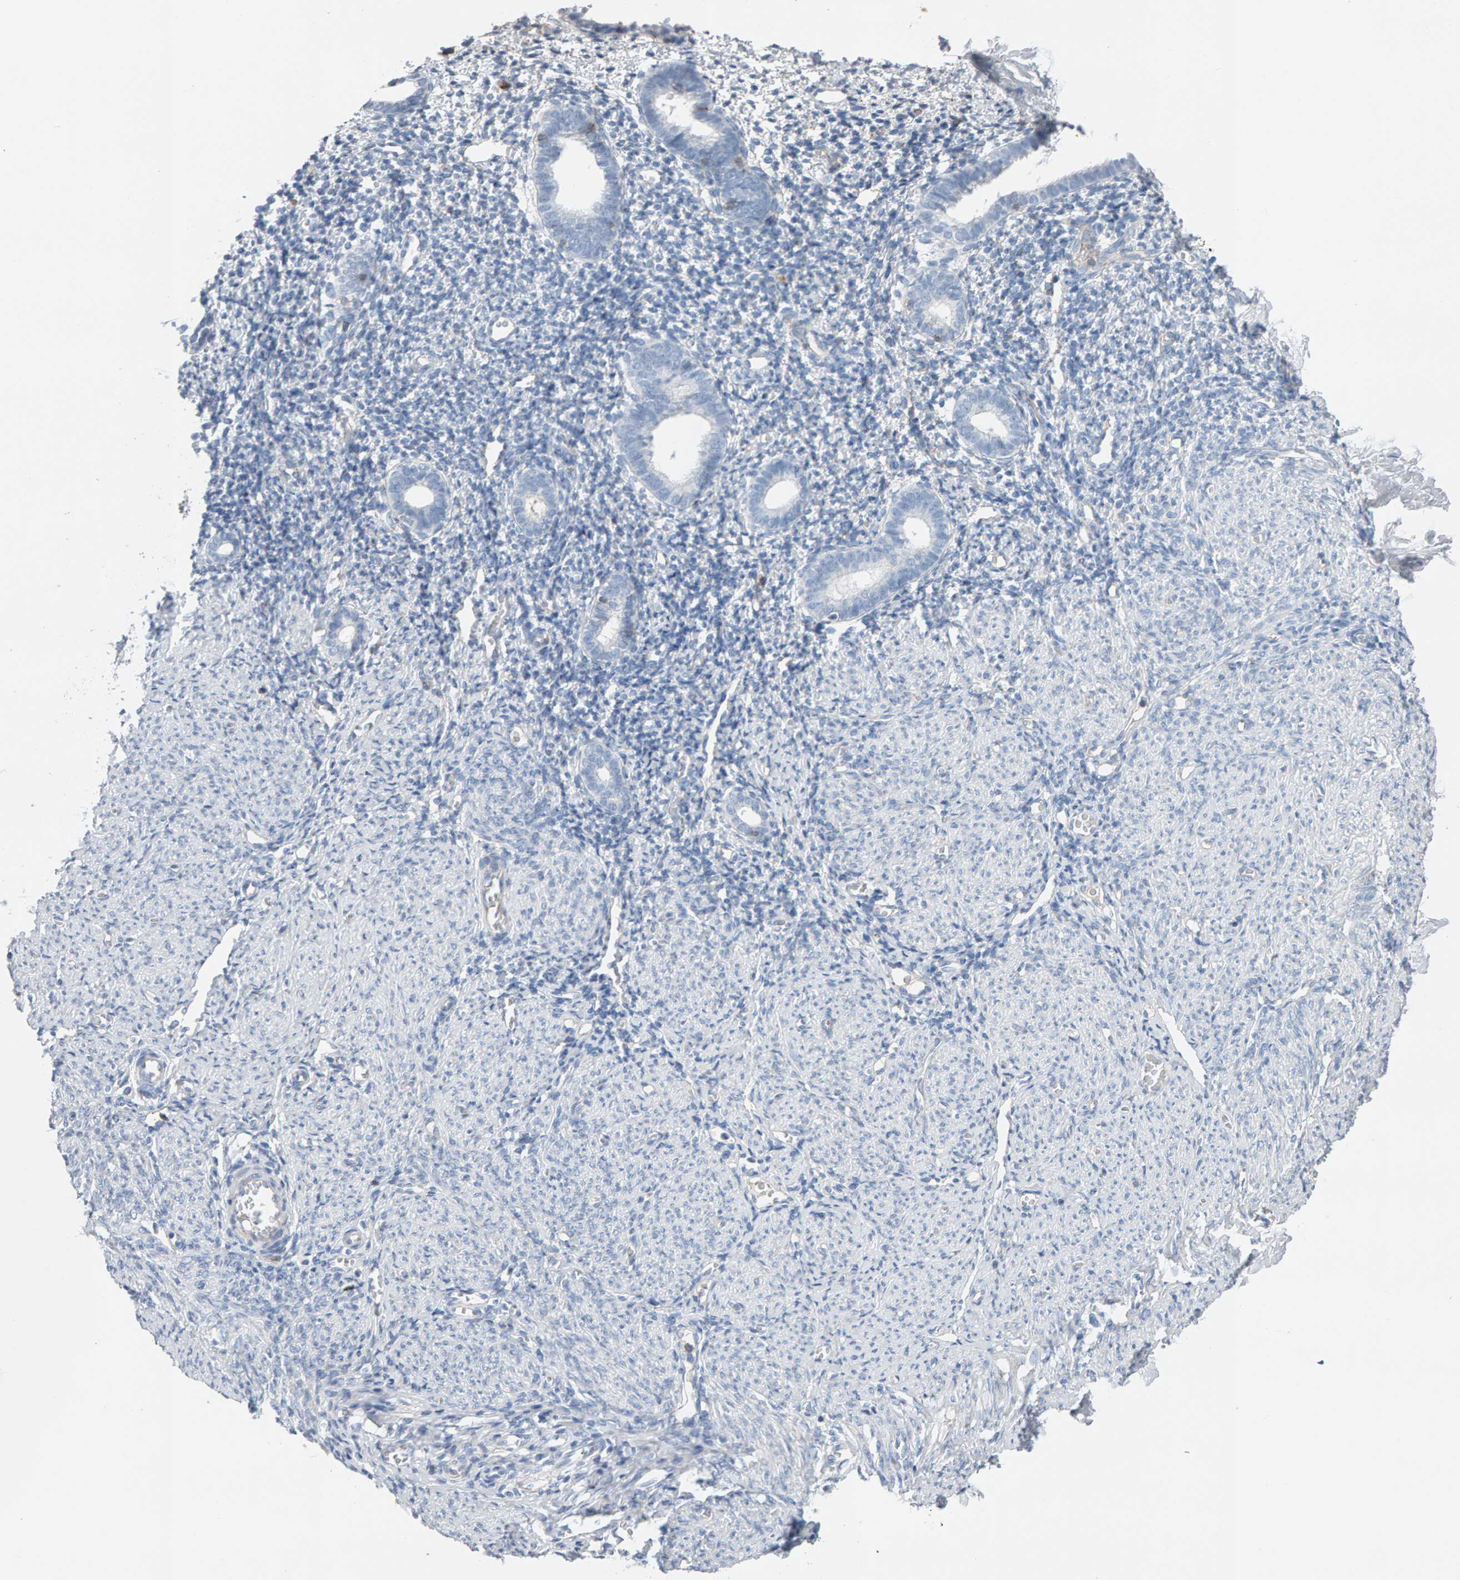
{"staining": {"intensity": "negative", "quantity": "none", "location": "none"}, "tissue": "endometrium", "cell_type": "Cells in endometrial stroma", "image_type": "normal", "snomed": [{"axis": "morphology", "description": "Normal tissue, NOS"}, {"axis": "morphology", "description": "Adenocarcinoma, NOS"}, {"axis": "topography", "description": "Endometrium"}], "caption": "IHC photomicrograph of benign endometrium stained for a protein (brown), which exhibits no expression in cells in endometrial stroma. Nuclei are stained in blue.", "gene": "FYN", "patient": {"sex": "female", "age": 57}}